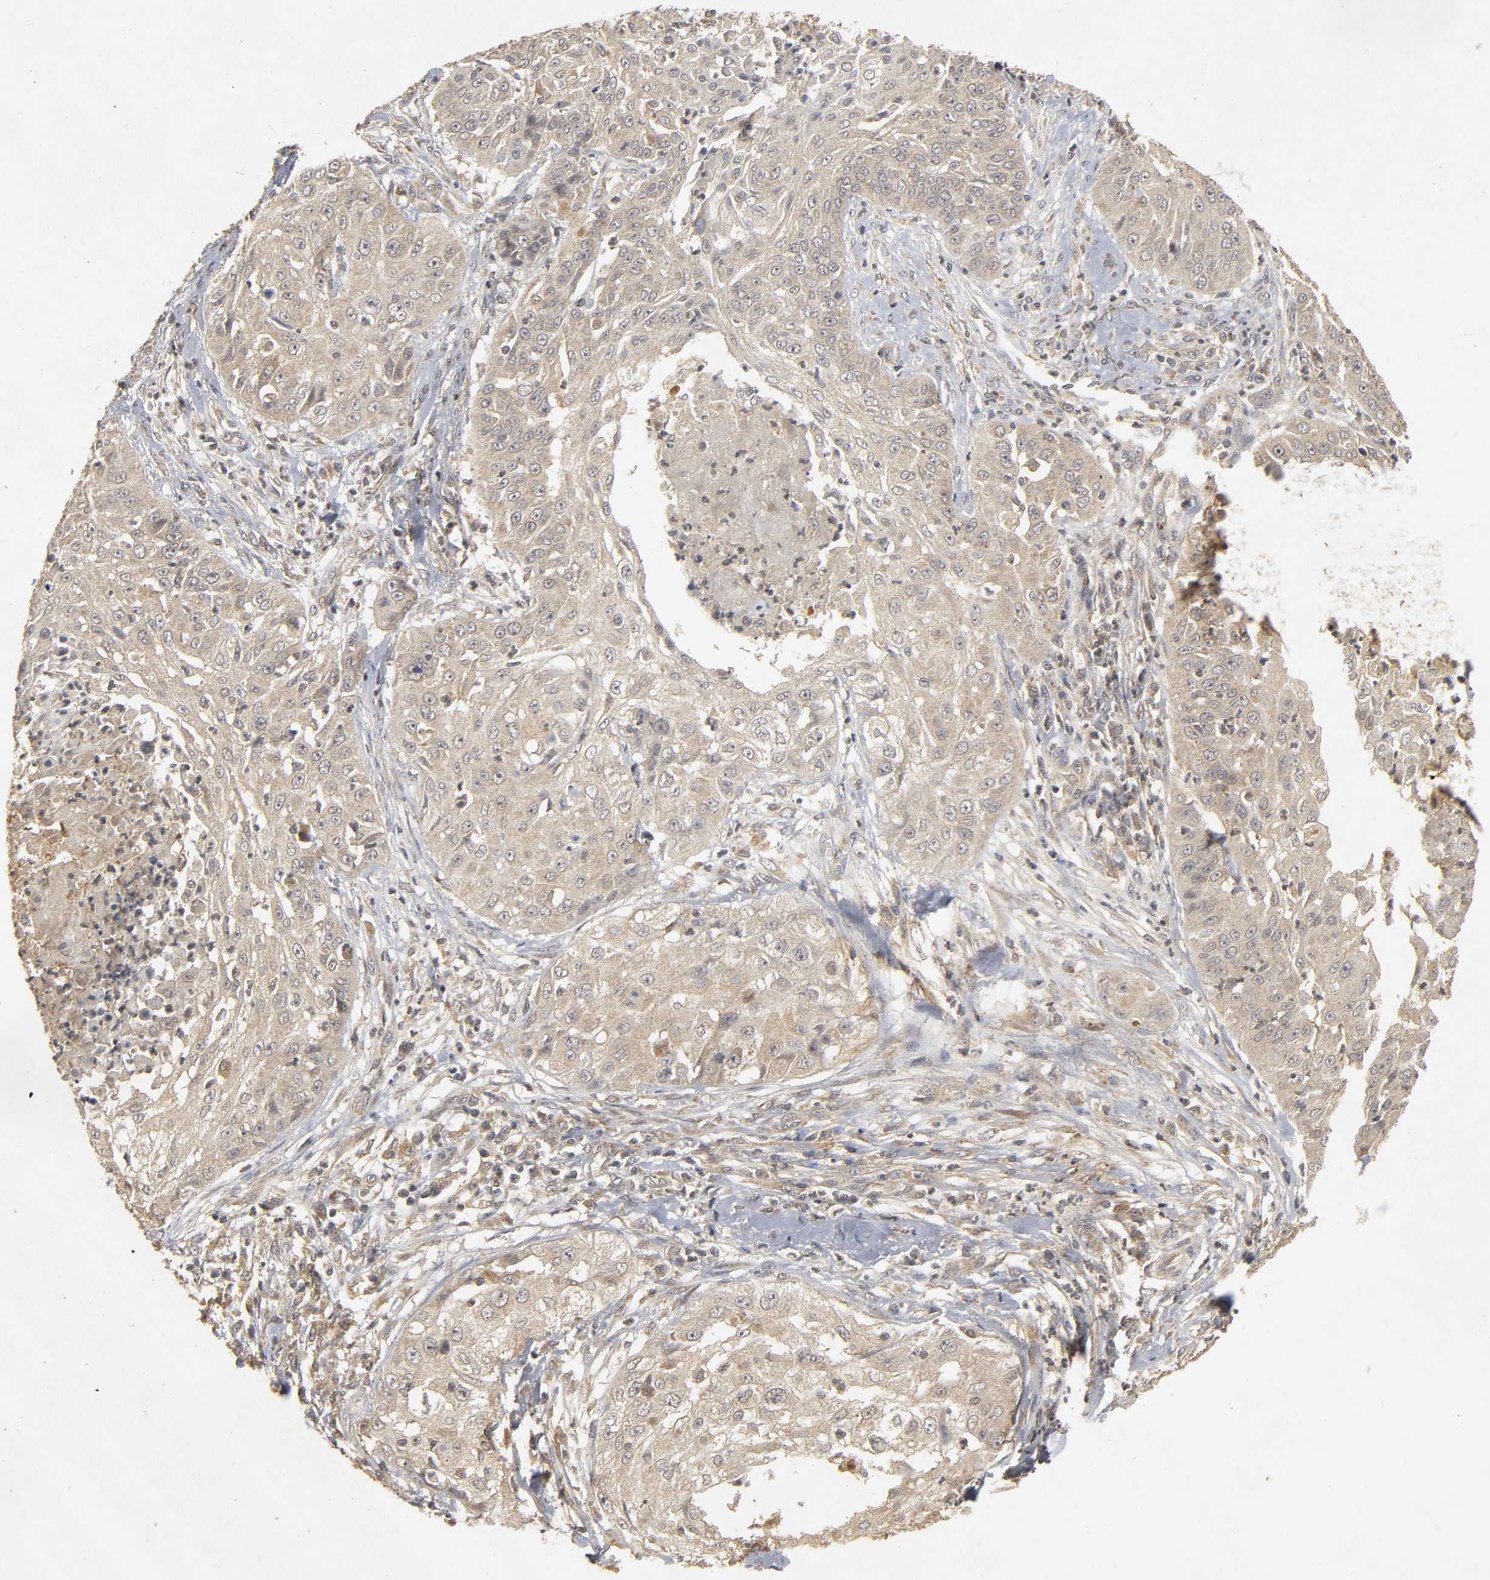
{"staining": {"intensity": "weak", "quantity": "25%-75%", "location": "cytoplasmic/membranous"}, "tissue": "cervical cancer", "cell_type": "Tumor cells", "image_type": "cancer", "snomed": [{"axis": "morphology", "description": "Squamous cell carcinoma, NOS"}, {"axis": "topography", "description": "Cervix"}], "caption": "The immunohistochemical stain highlights weak cytoplasmic/membranous positivity in tumor cells of cervical squamous cell carcinoma tissue.", "gene": "TRAF6", "patient": {"sex": "female", "age": 64}}